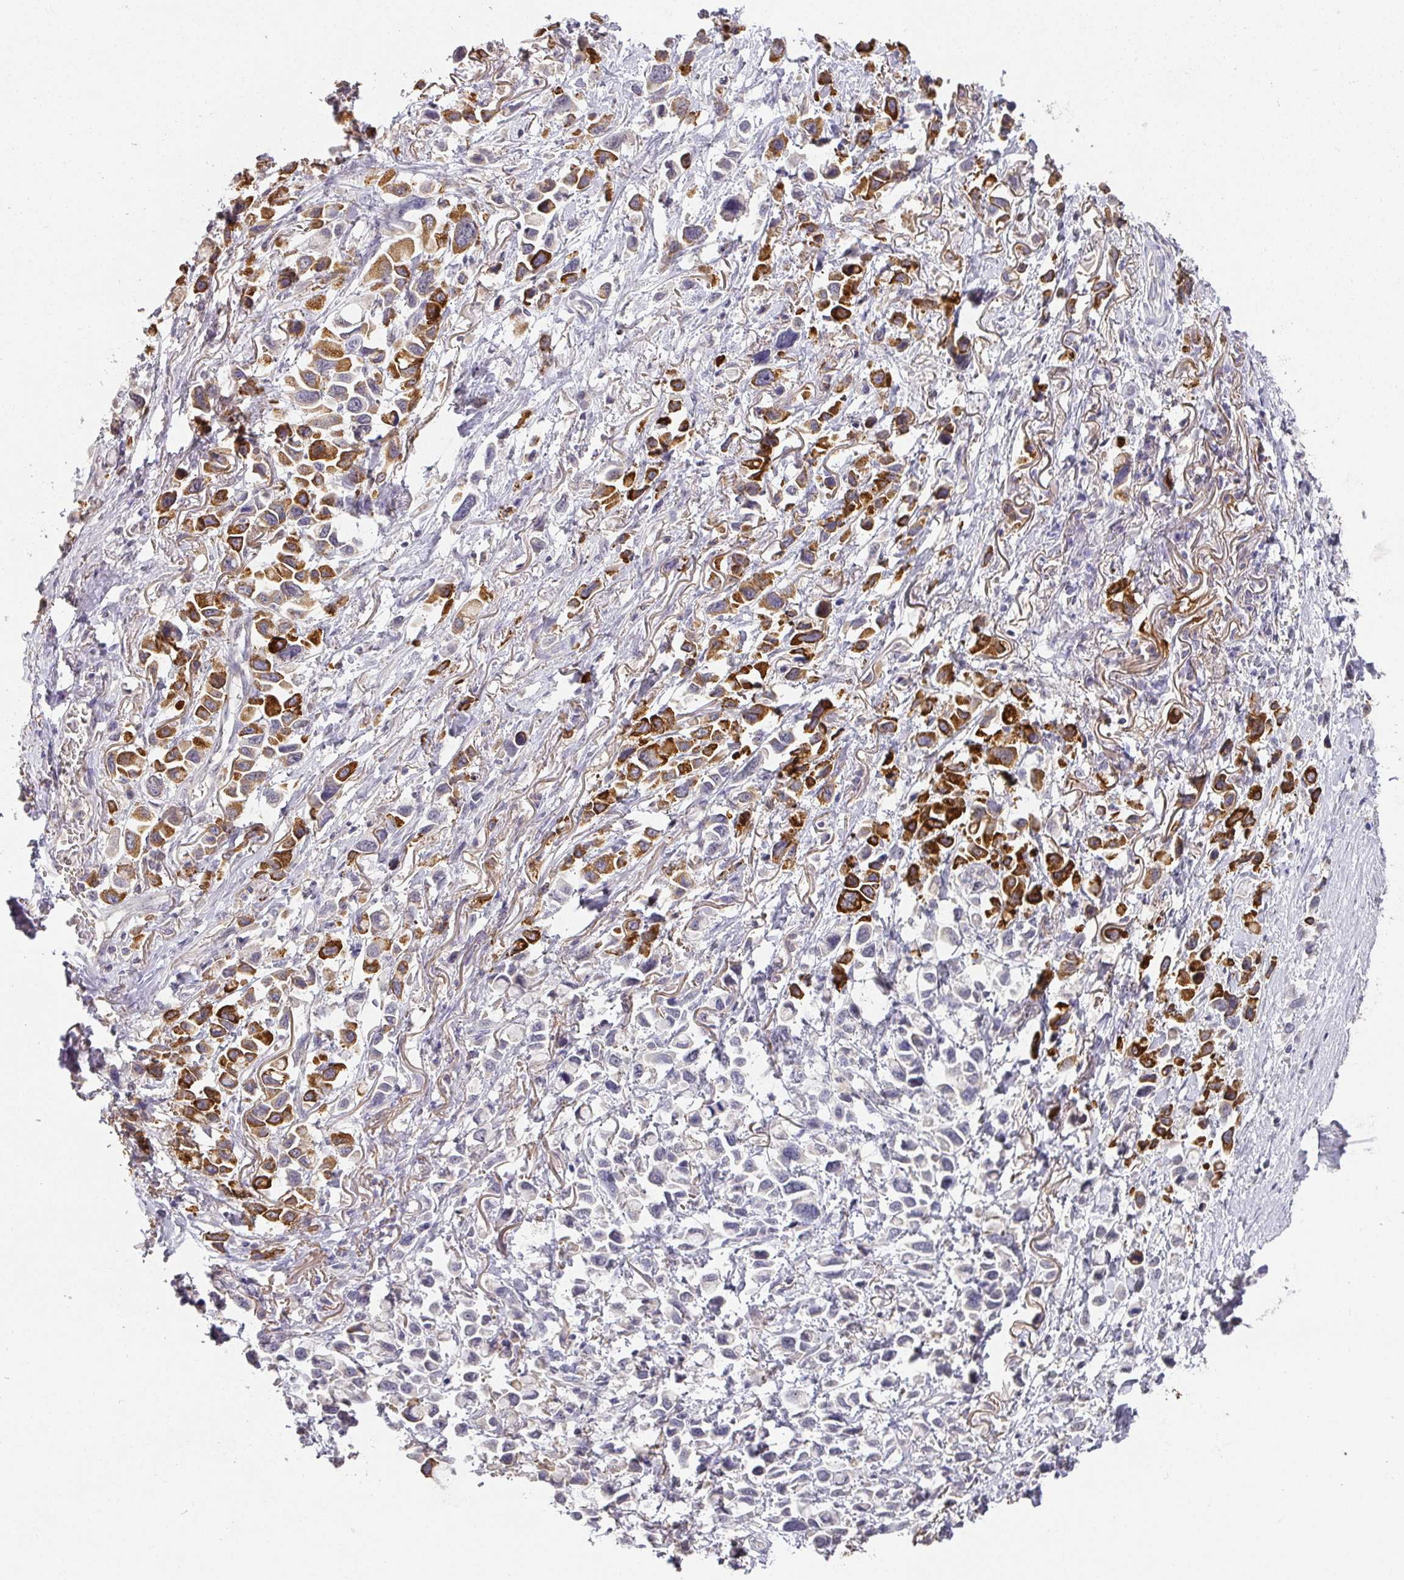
{"staining": {"intensity": "strong", "quantity": "25%-75%", "location": "cytoplasmic/membranous"}, "tissue": "stomach cancer", "cell_type": "Tumor cells", "image_type": "cancer", "snomed": [{"axis": "morphology", "description": "Adenocarcinoma, NOS"}, {"axis": "topography", "description": "Stomach"}], "caption": "Protein staining shows strong cytoplasmic/membranous expression in about 25%-75% of tumor cells in stomach adenocarcinoma.", "gene": "FOXN4", "patient": {"sex": "female", "age": 81}}